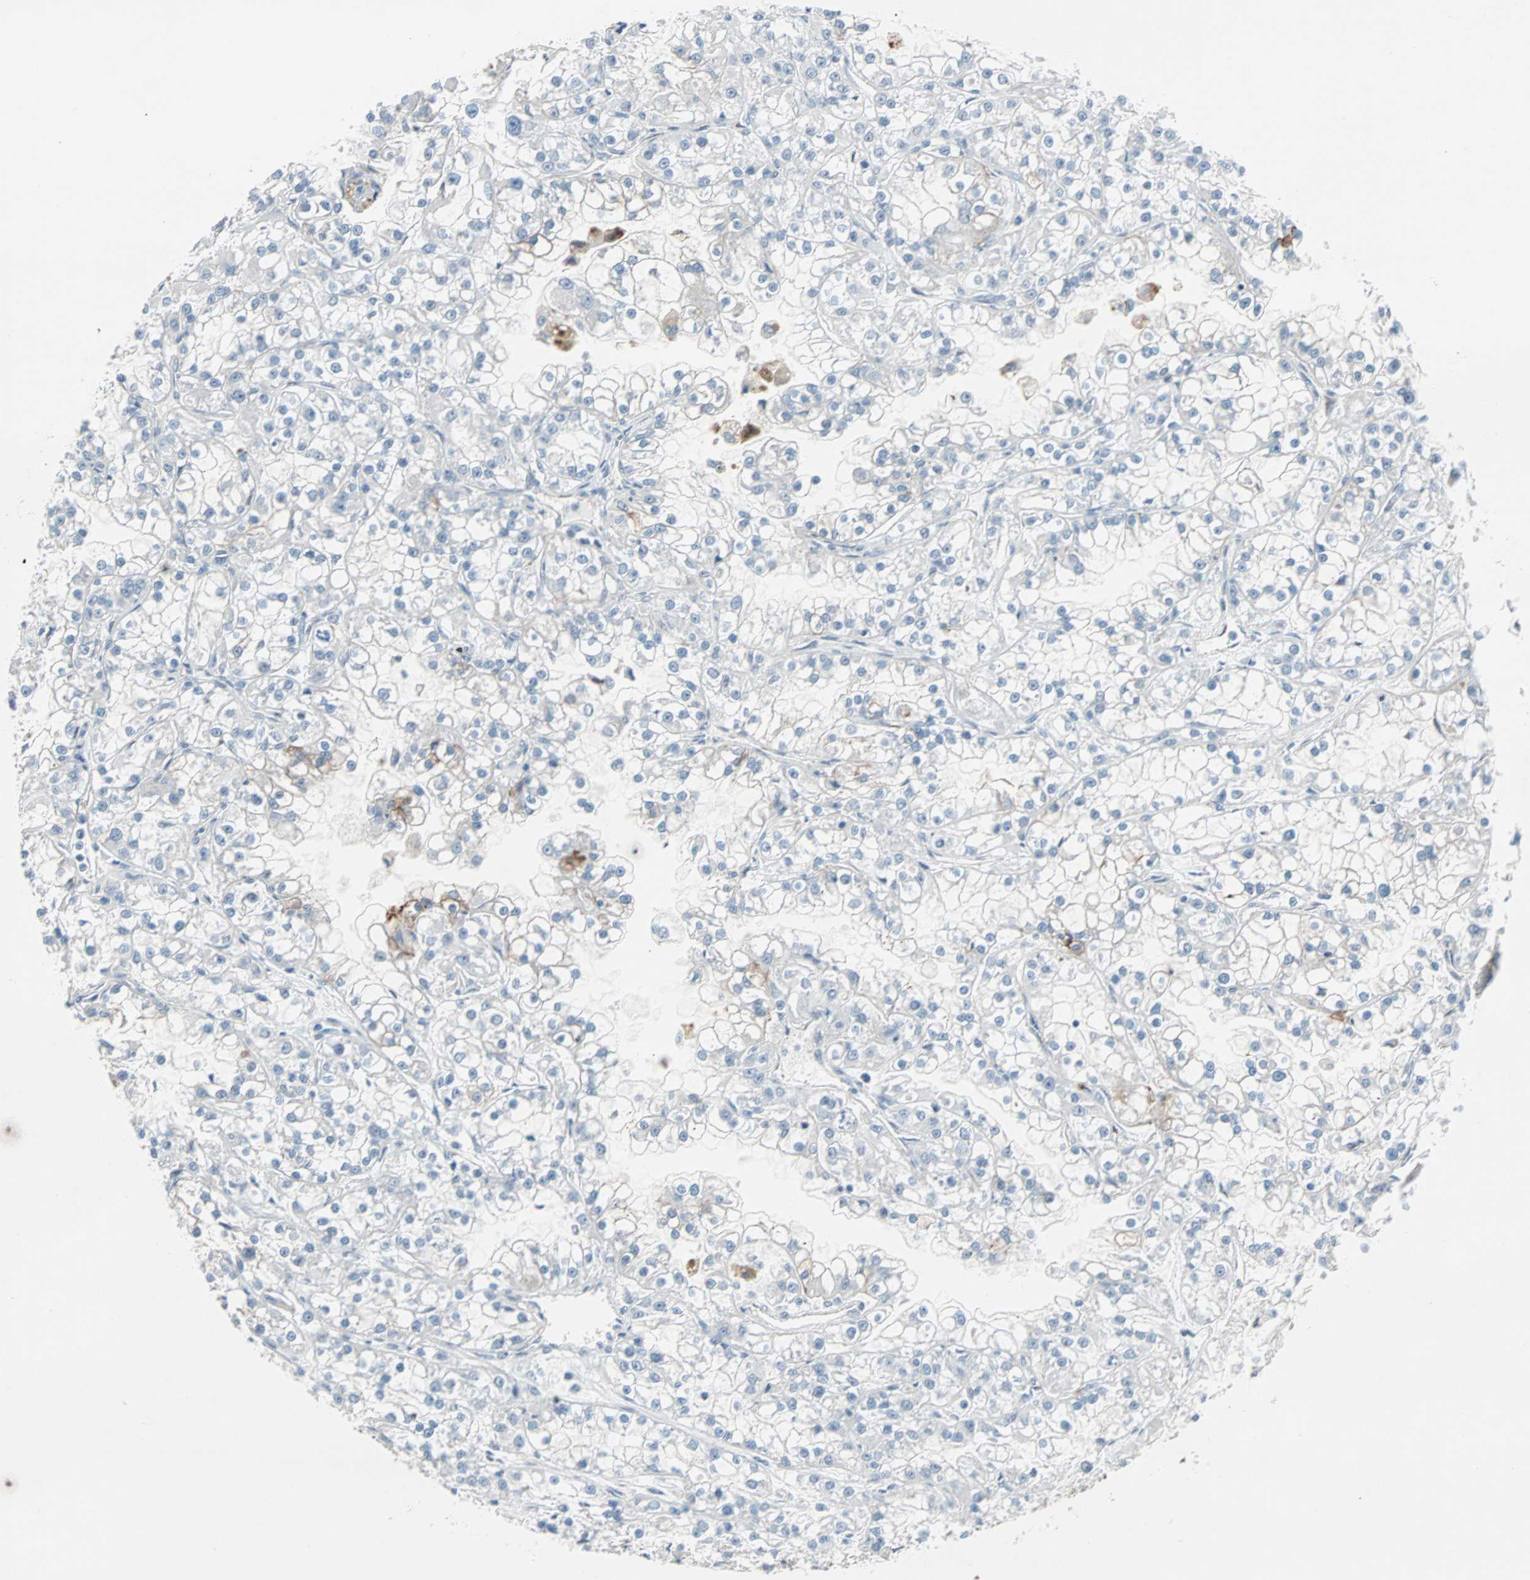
{"staining": {"intensity": "negative", "quantity": "none", "location": "none"}, "tissue": "renal cancer", "cell_type": "Tumor cells", "image_type": "cancer", "snomed": [{"axis": "morphology", "description": "Adenocarcinoma, NOS"}, {"axis": "topography", "description": "Kidney"}], "caption": "A high-resolution micrograph shows IHC staining of adenocarcinoma (renal), which exhibits no significant staining in tumor cells.", "gene": "CAND2", "patient": {"sex": "female", "age": 52}}